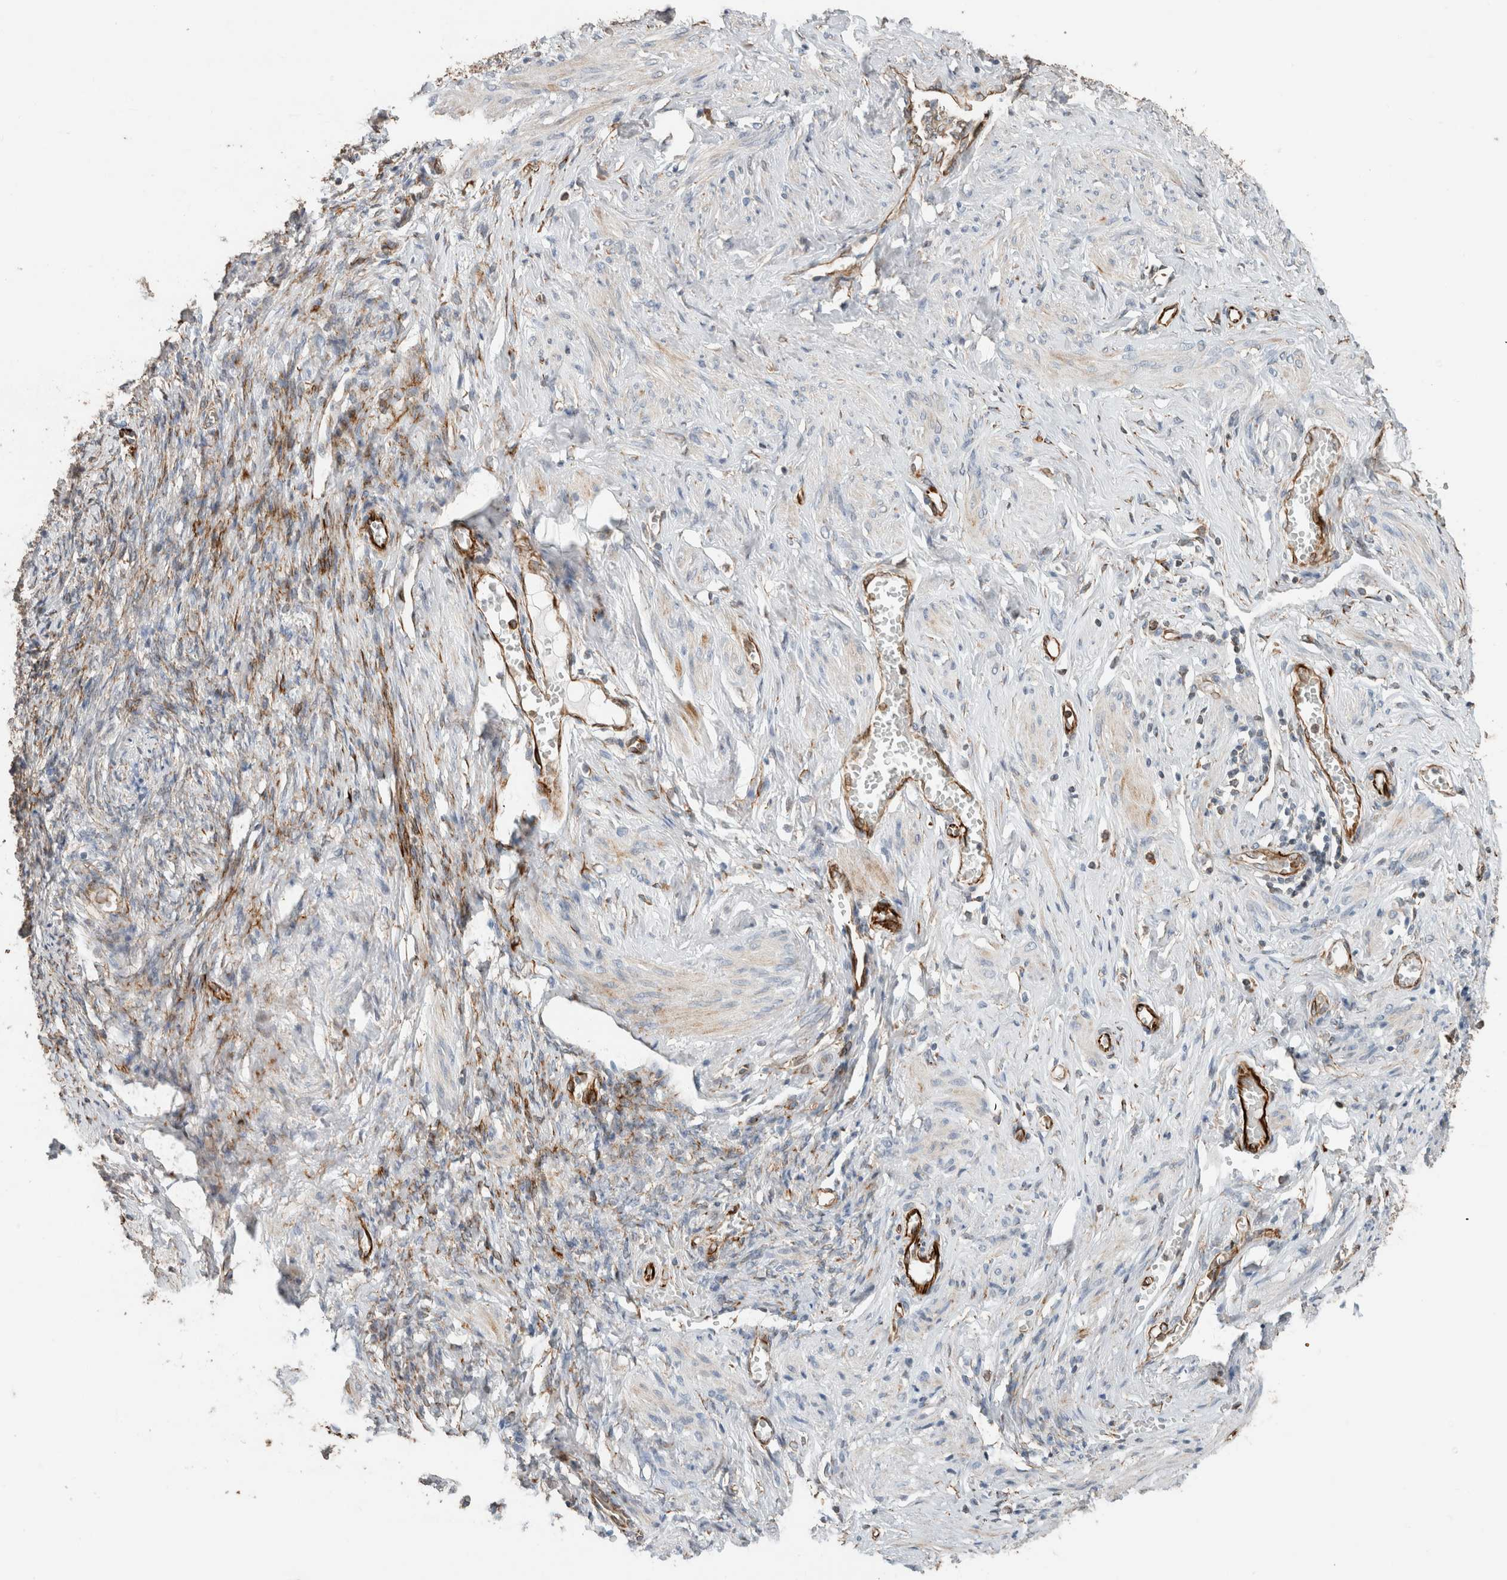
{"staining": {"intensity": "moderate", "quantity": "25%-75%", "location": "cytoplasmic/membranous"}, "tissue": "adipose tissue", "cell_type": "Adipocytes", "image_type": "normal", "snomed": [{"axis": "morphology", "description": "Normal tissue, NOS"}, {"axis": "topography", "description": "Vascular tissue"}, {"axis": "topography", "description": "Fallopian tube"}, {"axis": "topography", "description": "Ovary"}], "caption": "A brown stain shows moderate cytoplasmic/membranous staining of a protein in adipocytes of normal adipose tissue. The protein of interest is stained brown, and the nuclei are stained in blue (DAB (3,3'-diaminobenzidine) IHC with brightfield microscopy, high magnification).", "gene": "LY86", "patient": {"sex": "female", "age": 67}}